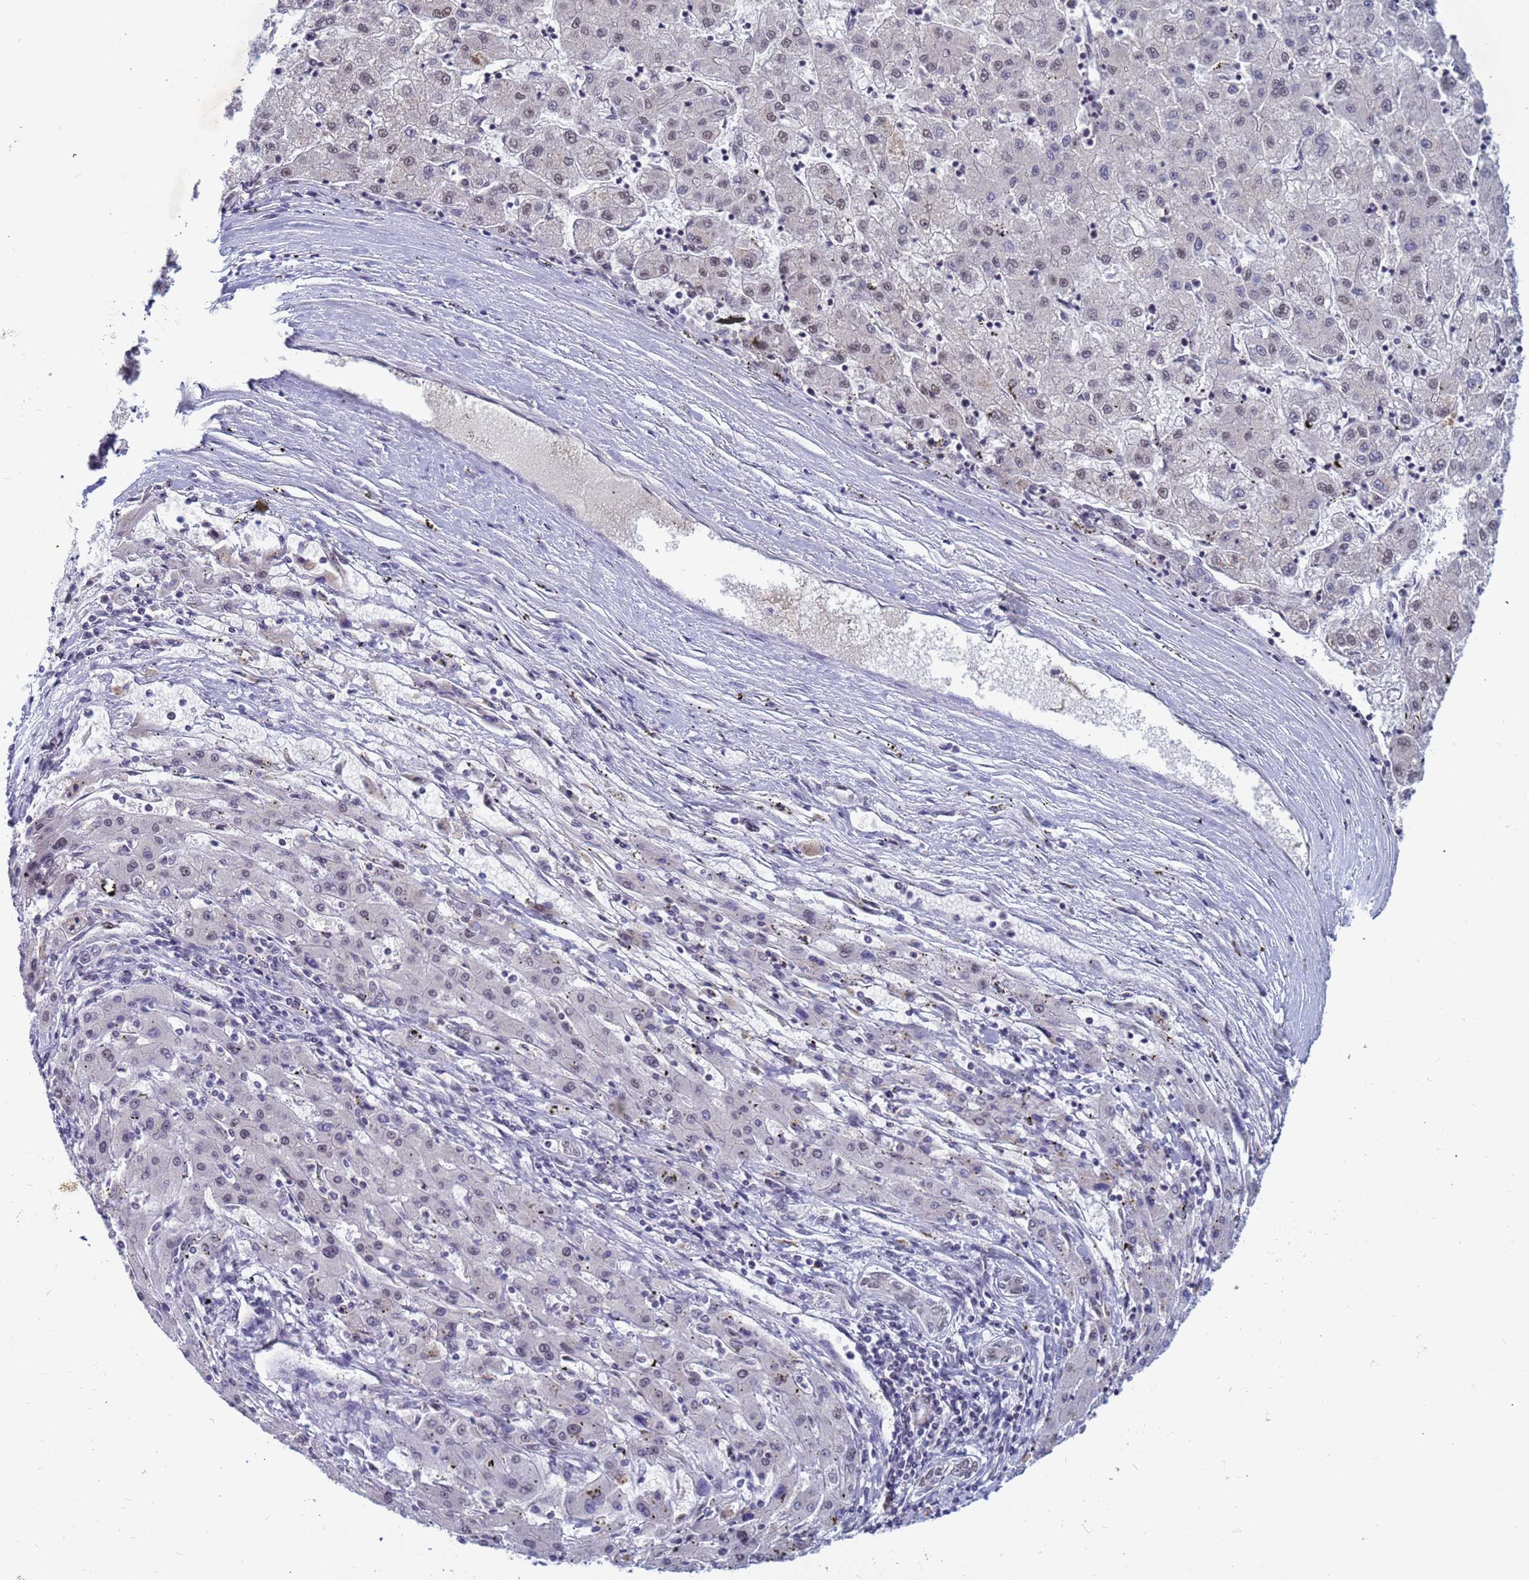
{"staining": {"intensity": "weak", "quantity": "25%-75%", "location": "nuclear"}, "tissue": "liver cancer", "cell_type": "Tumor cells", "image_type": "cancer", "snomed": [{"axis": "morphology", "description": "Carcinoma, Hepatocellular, NOS"}, {"axis": "topography", "description": "Liver"}], "caption": "This image displays immunohistochemistry staining of liver hepatocellular carcinoma, with low weak nuclear staining in about 25%-75% of tumor cells.", "gene": "CXorf65", "patient": {"sex": "male", "age": 72}}